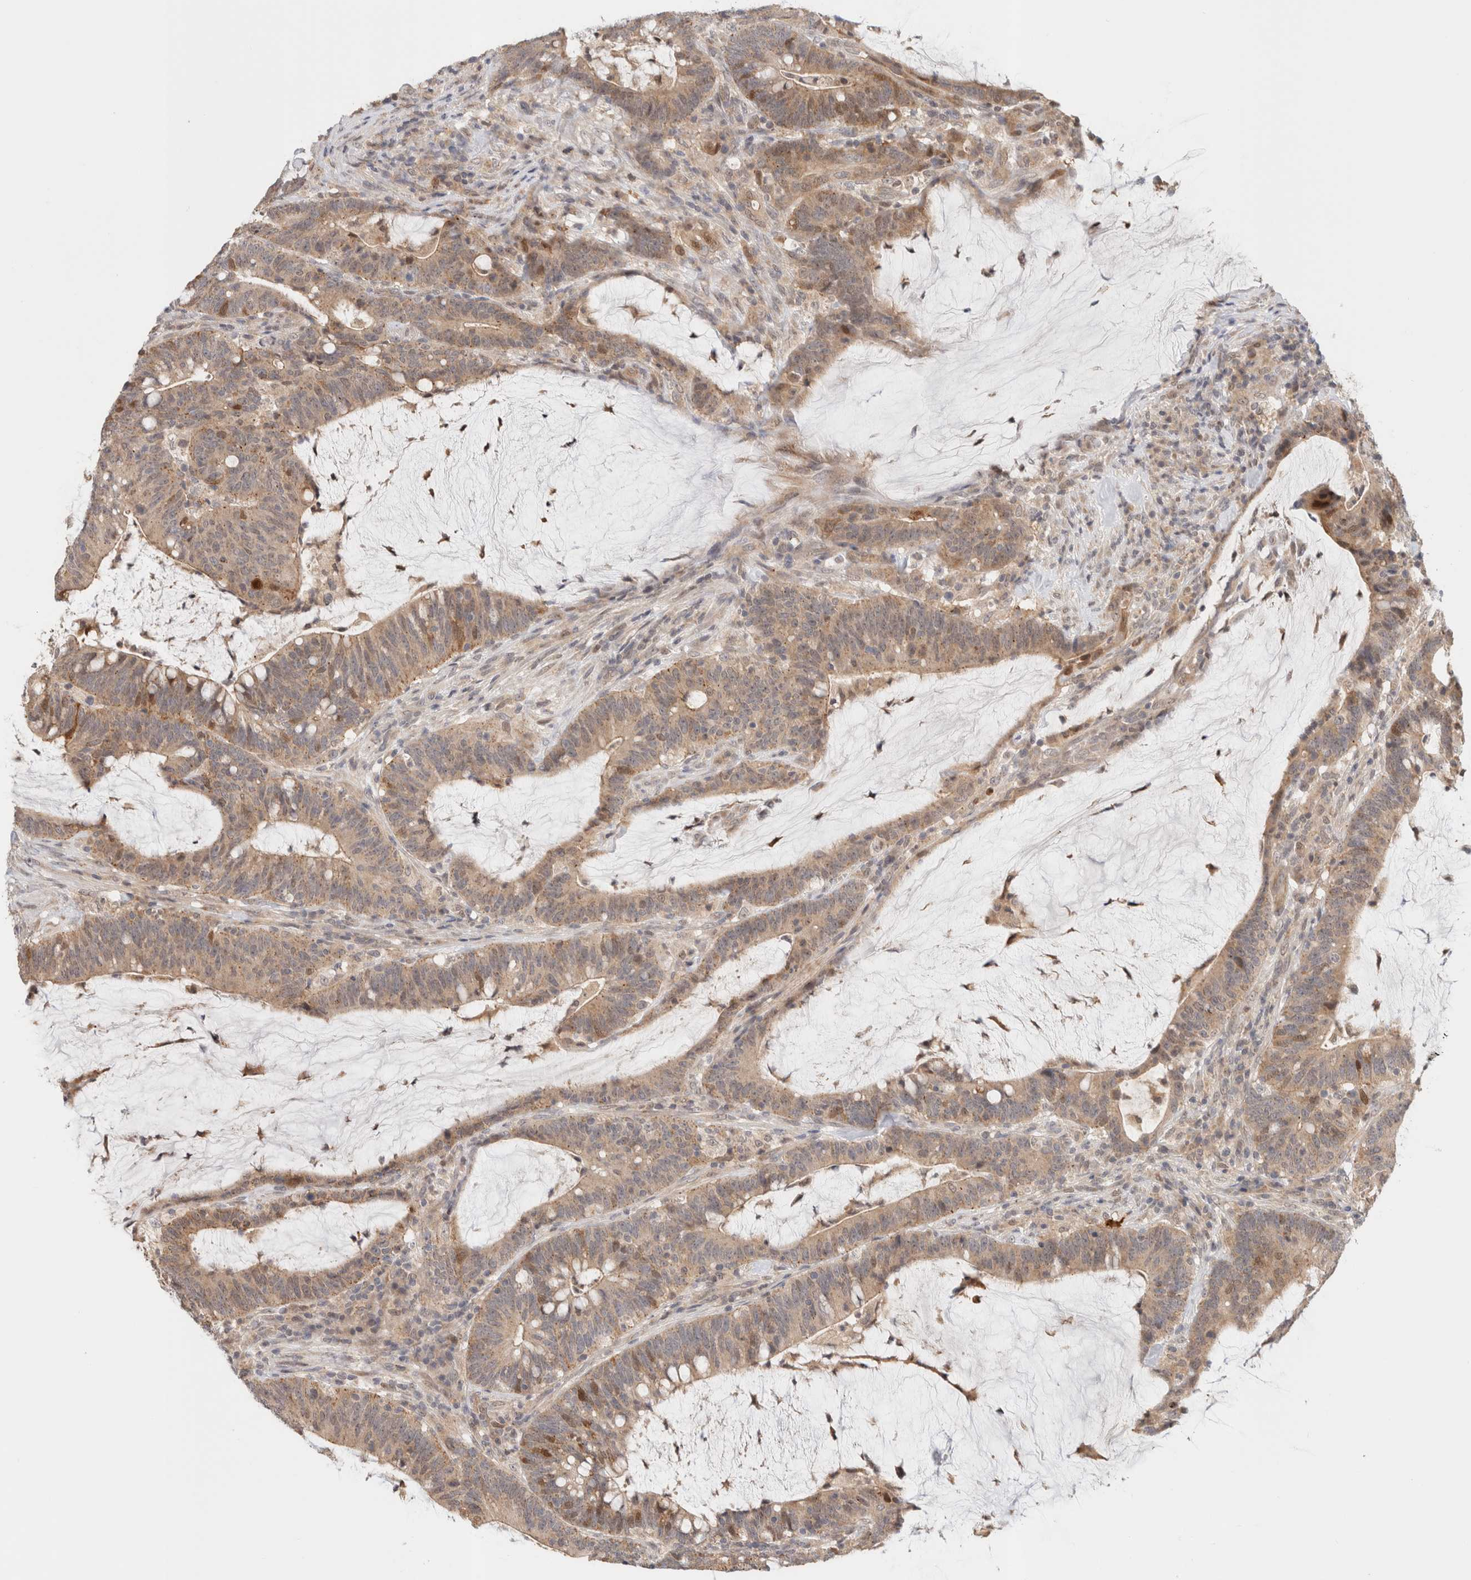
{"staining": {"intensity": "moderate", "quantity": "25%-75%", "location": "cytoplasmic/membranous,nuclear"}, "tissue": "colorectal cancer", "cell_type": "Tumor cells", "image_type": "cancer", "snomed": [{"axis": "morphology", "description": "Adenocarcinoma, NOS"}, {"axis": "topography", "description": "Colon"}], "caption": "Tumor cells show moderate cytoplasmic/membranous and nuclear positivity in about 25%-75% of cells in adenocarcinoma (colorectal).", "gene": "OTUD6B", "patient": {"sex": "female", "age": 66}}